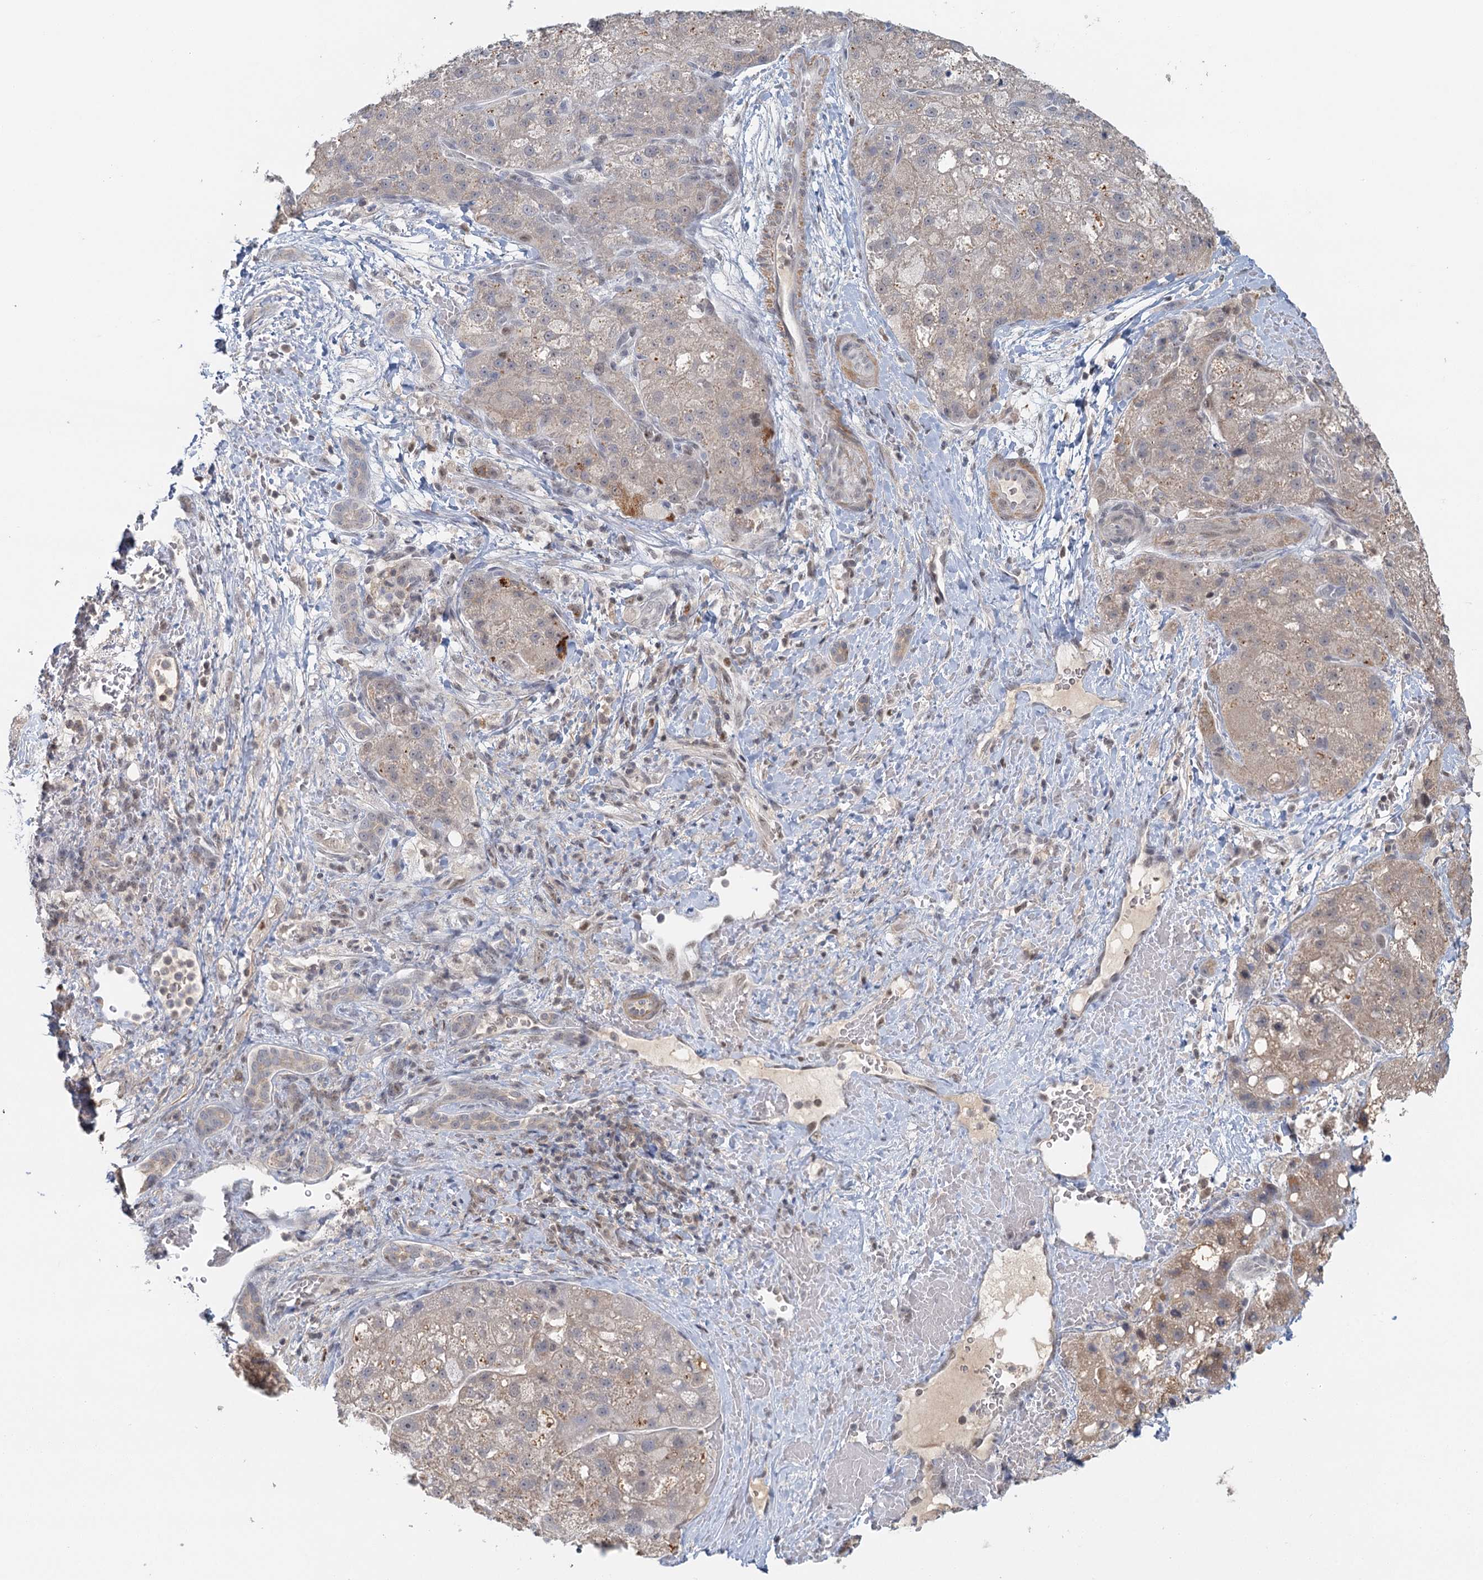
{"staining": {"intensity": "weak", "quantity": "25%-75%", "location": "cytoplasmic/membranous"}, "tissue": "liver cancer", "cell_type": "Tumor cells", "image_type": "cancer", "snomed": [{"axis": "morphology", "description": "Normal tissue, NOS"}, {"axis": "morphology", "description": "Carcinoma, Hepatocellular, NOS"}, {"axis": "topography", "description": "Liver"}], "caption": "This is a photomicrograph of immunohistochemistry staining of hepatocellular carcinoma (liver), which shows weak positivity in the cytoplasmic/membranous of tumor cells.", "gene": "GPATCH11", "patient": {"sex": "male", "age": 57}}